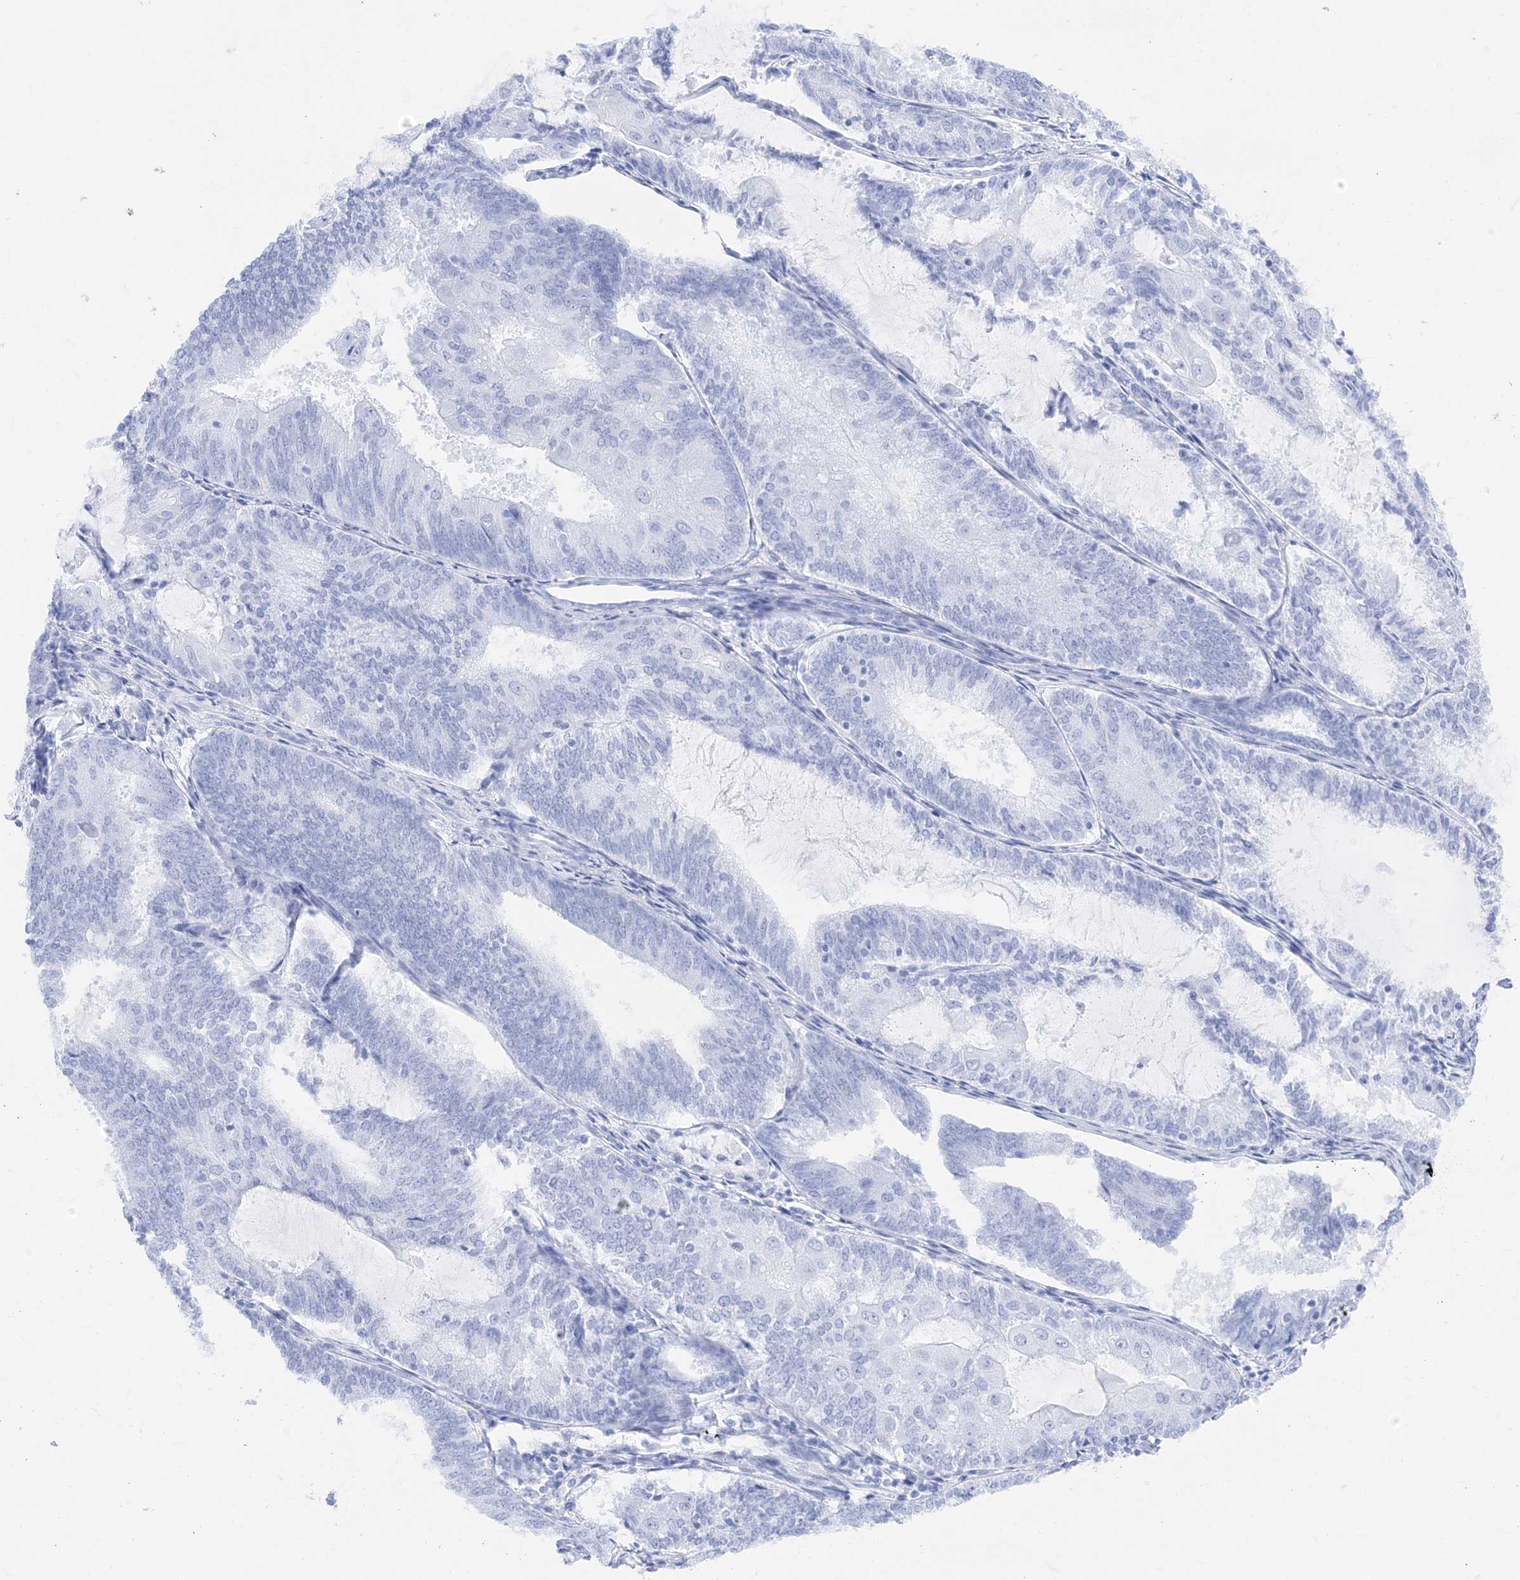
{"staining": {"intensity": "negative", "quantity": "none", "location": "none"}, "tissue": "endometrial cancer", "cell_type": "Tumor cells", "image_type": "cancer", "snomed": [{"axis": "morphology", "description": "Adenocarcinoma, NOS"}, {"axis": "topography", "description": "Endometrium"}], "caption": "Tumor cells are negative for protein expression in human endometrial cancer. (DAB (3,3'-diaminobenzidine) immunohistochemistry visualized using brightfield microscopy, high magnification).", "gene": "MUC17", "patient": {"sex": "female", "age": 81}}